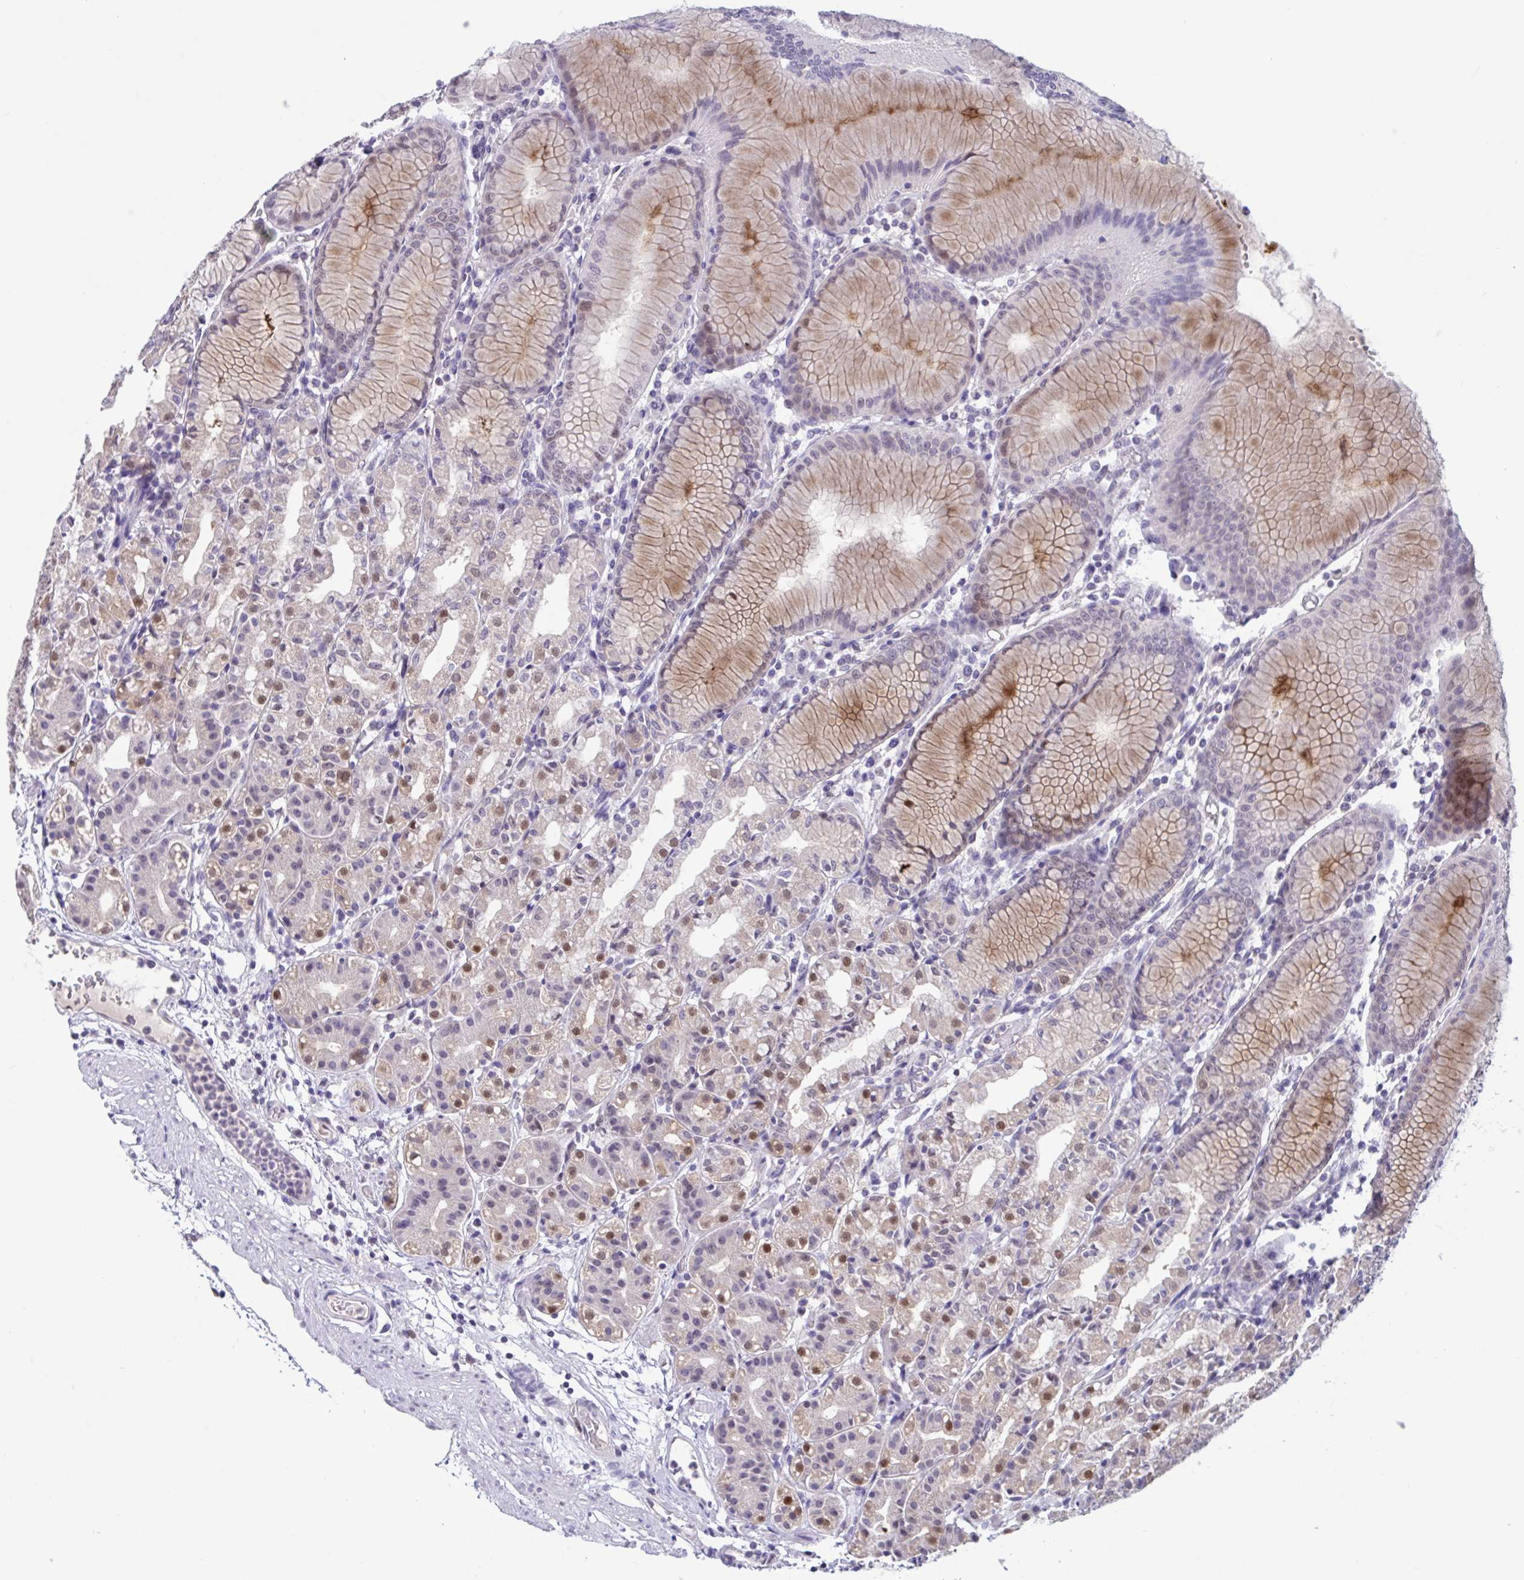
{"staining": {"intensity": "moderate", "quantity": "<25%", "location": "cytoplasmic/membranous,nuclear"}, "tissue": "stomach", "cell_type": "Glandular cells", "image_type": "normal", "snomed": [{"axis": "morphology", "description": "Normal tissue, NOS"}, {"axis": "topography", "description": "Stomach"}], "caption": "A brown stain labels moderate cytoplasmic/membranous,nuclear expression of a protein in glandular cells of normal human stomach. The staining is performed using DAB brown chromogen to label protein expression. The nuclei are counter-stained blue using hematoxylin.", "gene": "RBL1", "patient": {"sex": "female", "age": 57}}